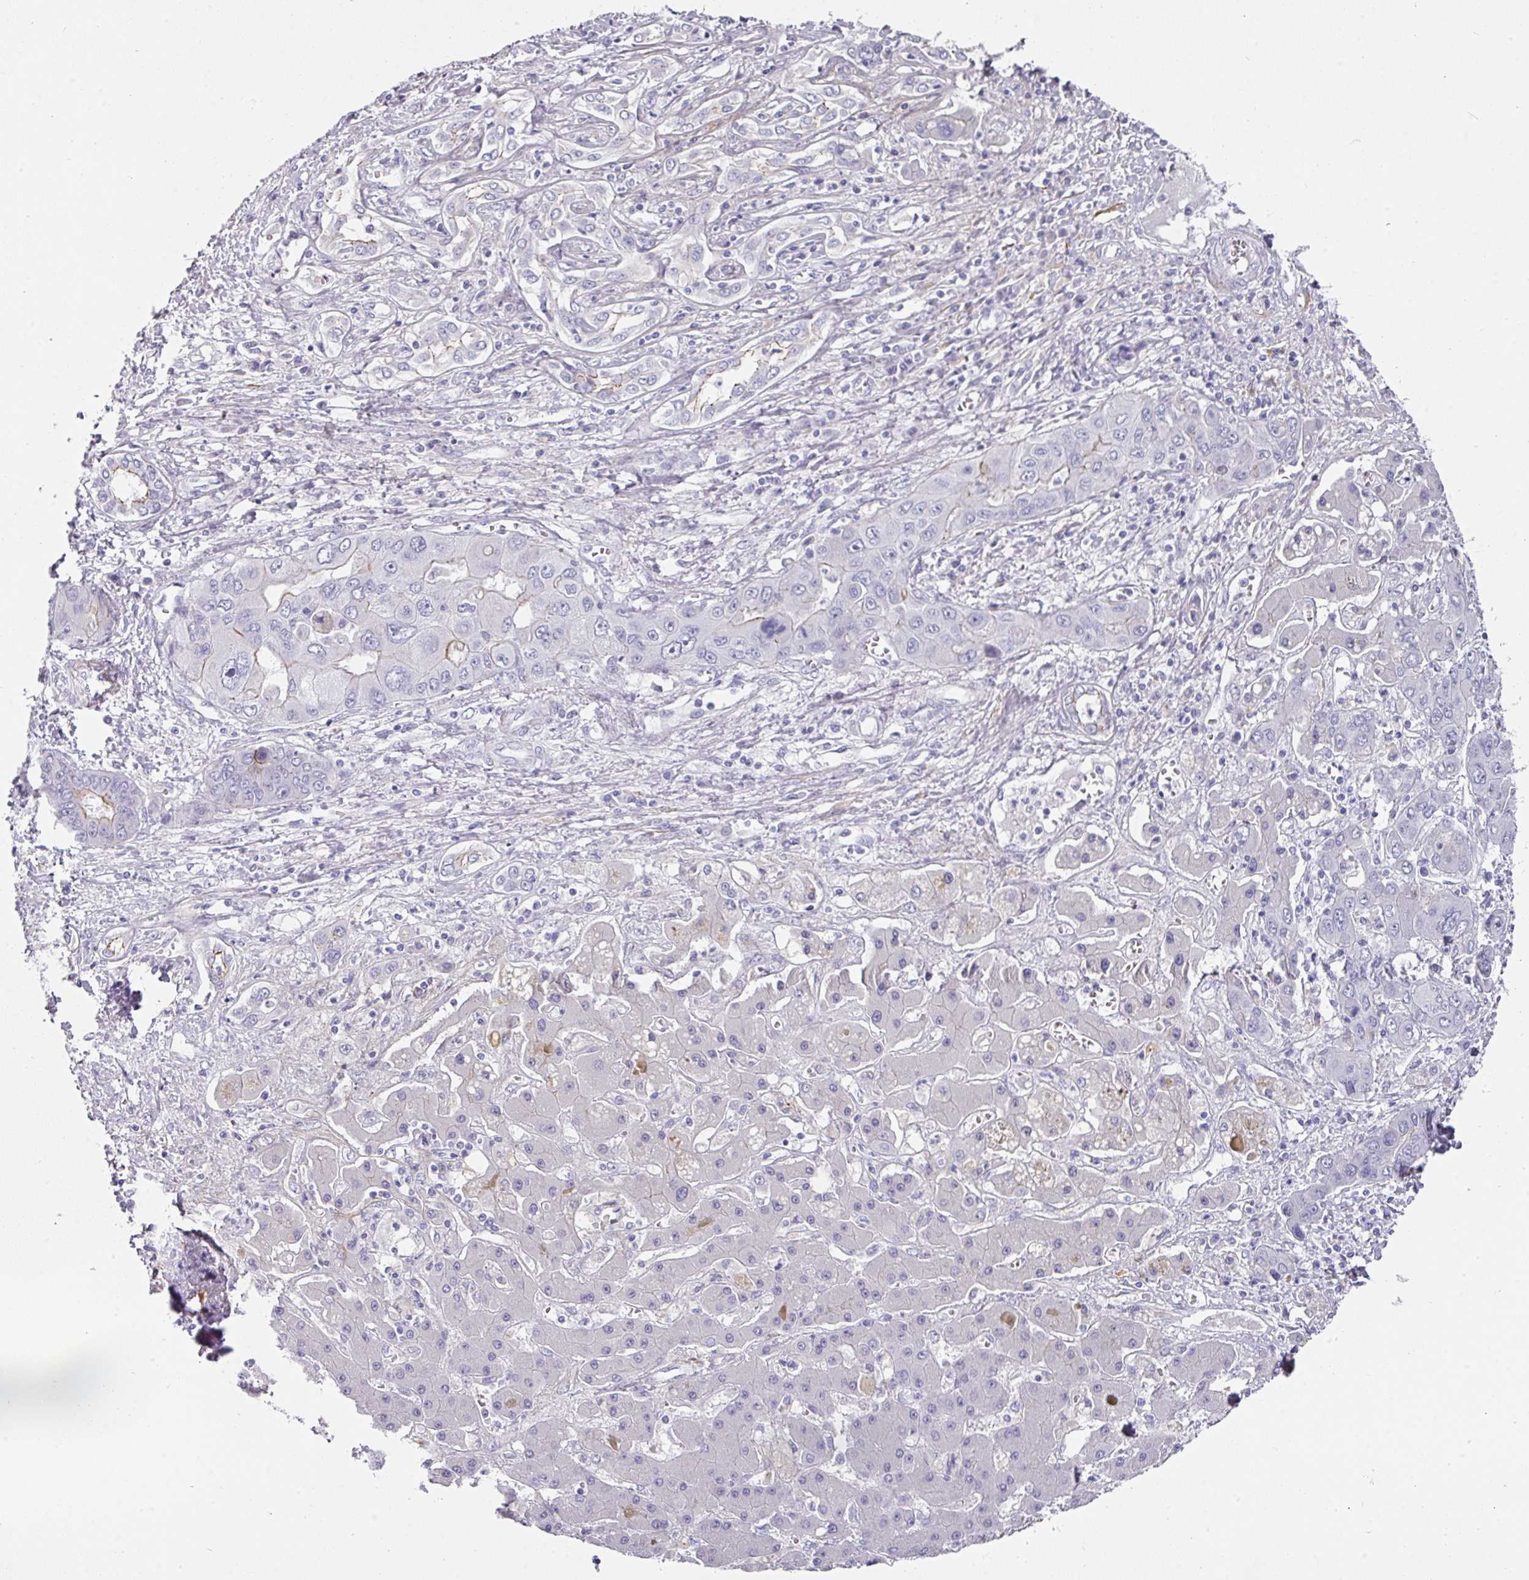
{"staining": {"intensity": "negative", "quantity": "none", "location": "none"}, "tissue": "liver cancer", "cell_type": "Tumor cells", "image_type": "cancer", "snomed": [{"axis": "morphology", "description": "Cholangiocarcinoma"}, {"axis": "topography", "description": "Liver"}], "caption": "High magnification brightfield microscopy of liver cholangiocarcinoma stained with DAB (3,3'-diaminobenzidine) (brown) and counterstained with hematoxylin (blue): tumor cells show no significant positivity. (Immunohistochemistry (ihc), brightfield microscopy, high magnification).", "gene": "ANKRD29", "patient": {"sex": "male", "age": 67}}